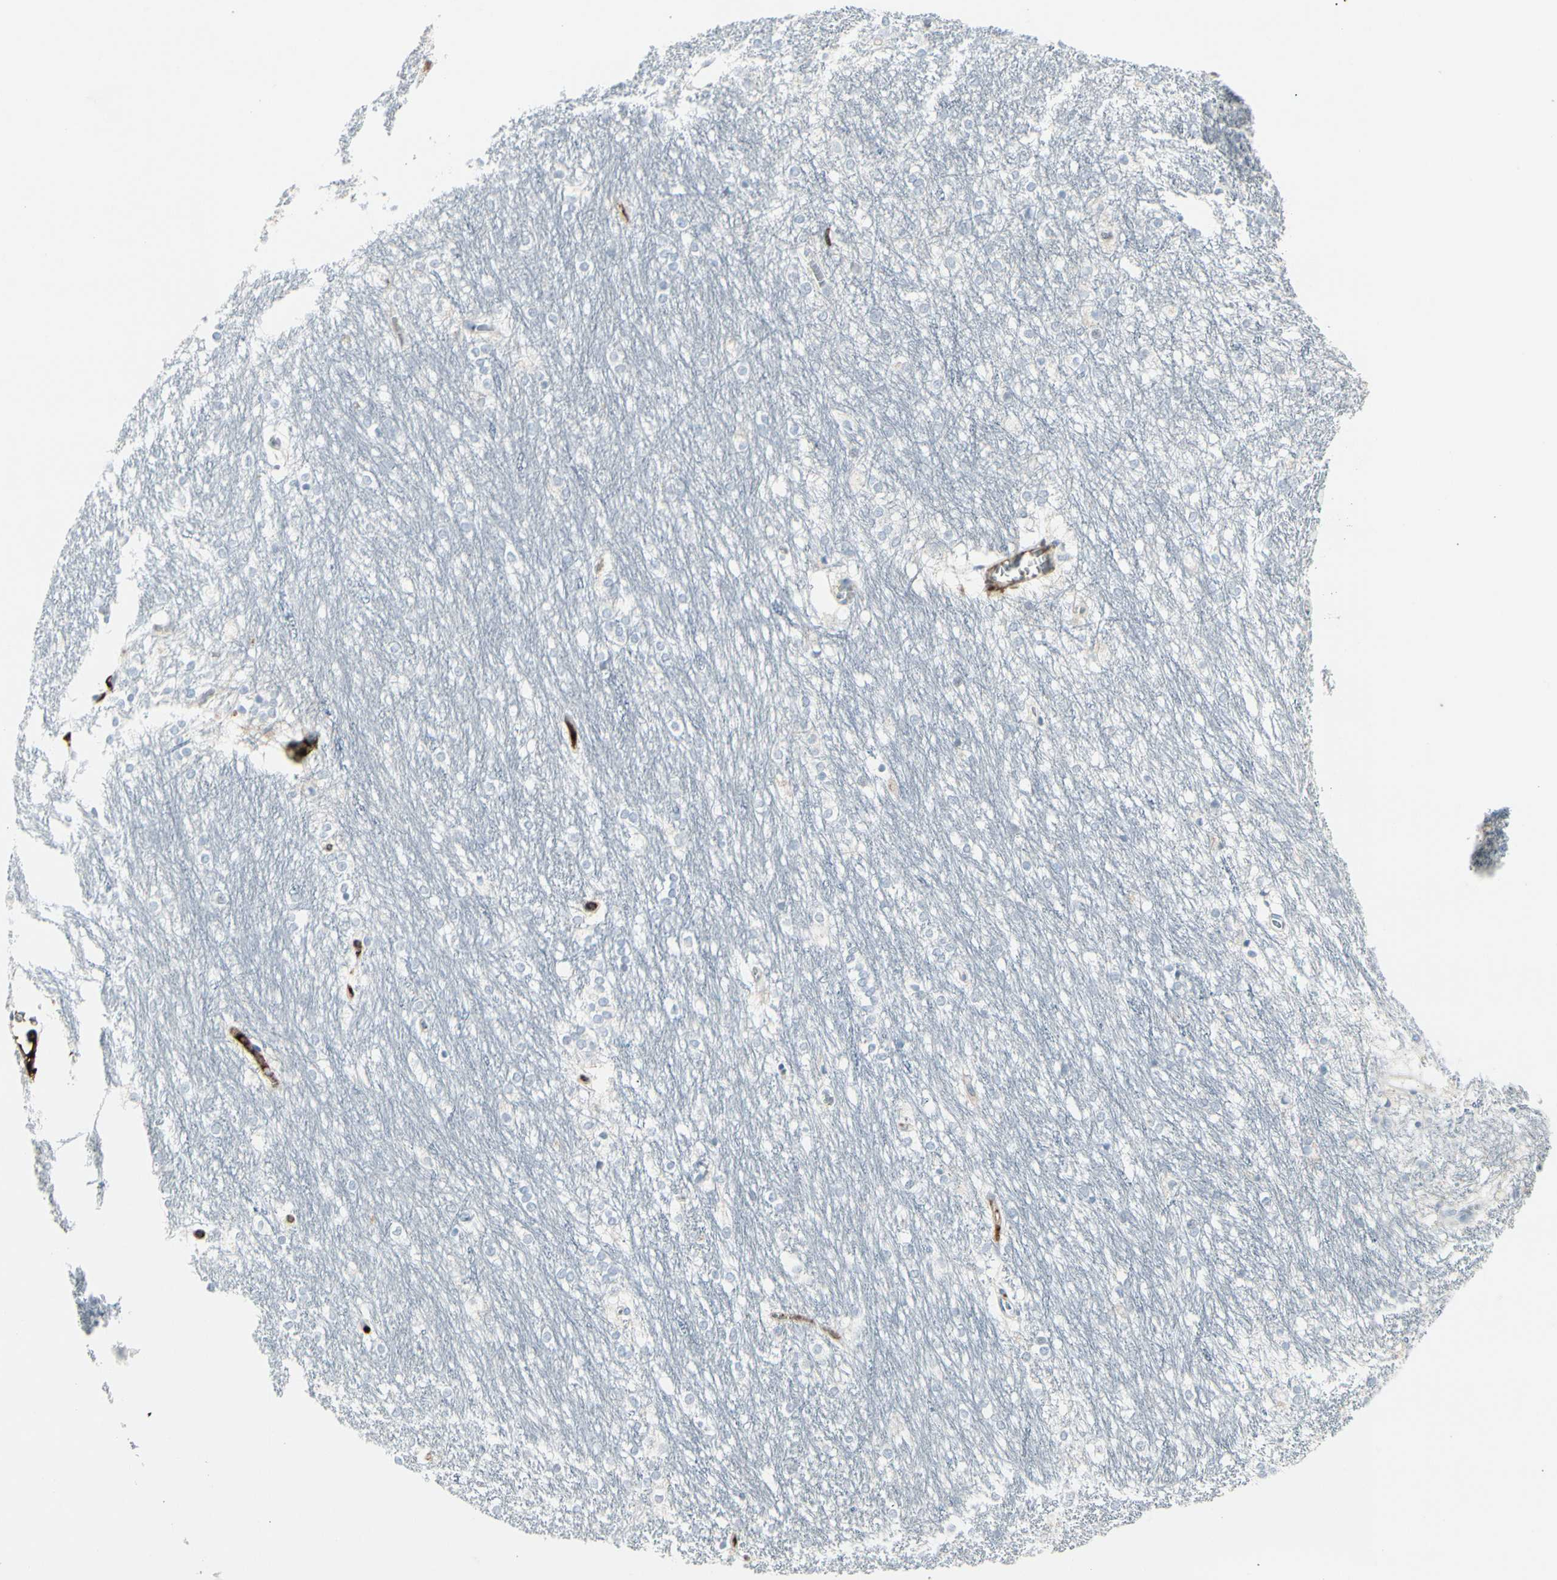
{"staining": {"intensity": "negative", "quantity": "none", "location": "none"}, "tissue": "caudate", "cell_type": "Glial cells", "image_type": "normal", "snomed": [{"axis": "morphology", "description": "Normal tissue, NOS"}, {"axis": "topography", "description": "Lateral ventricle wall"}], "caption": "Glial cells show no significant expression in benign caudate. (DAB immunohistochemistry (IHC) with hematoxylin counter stain).", "gene": "IGHG1", "patient": {"sex": "female", "age": 19}}